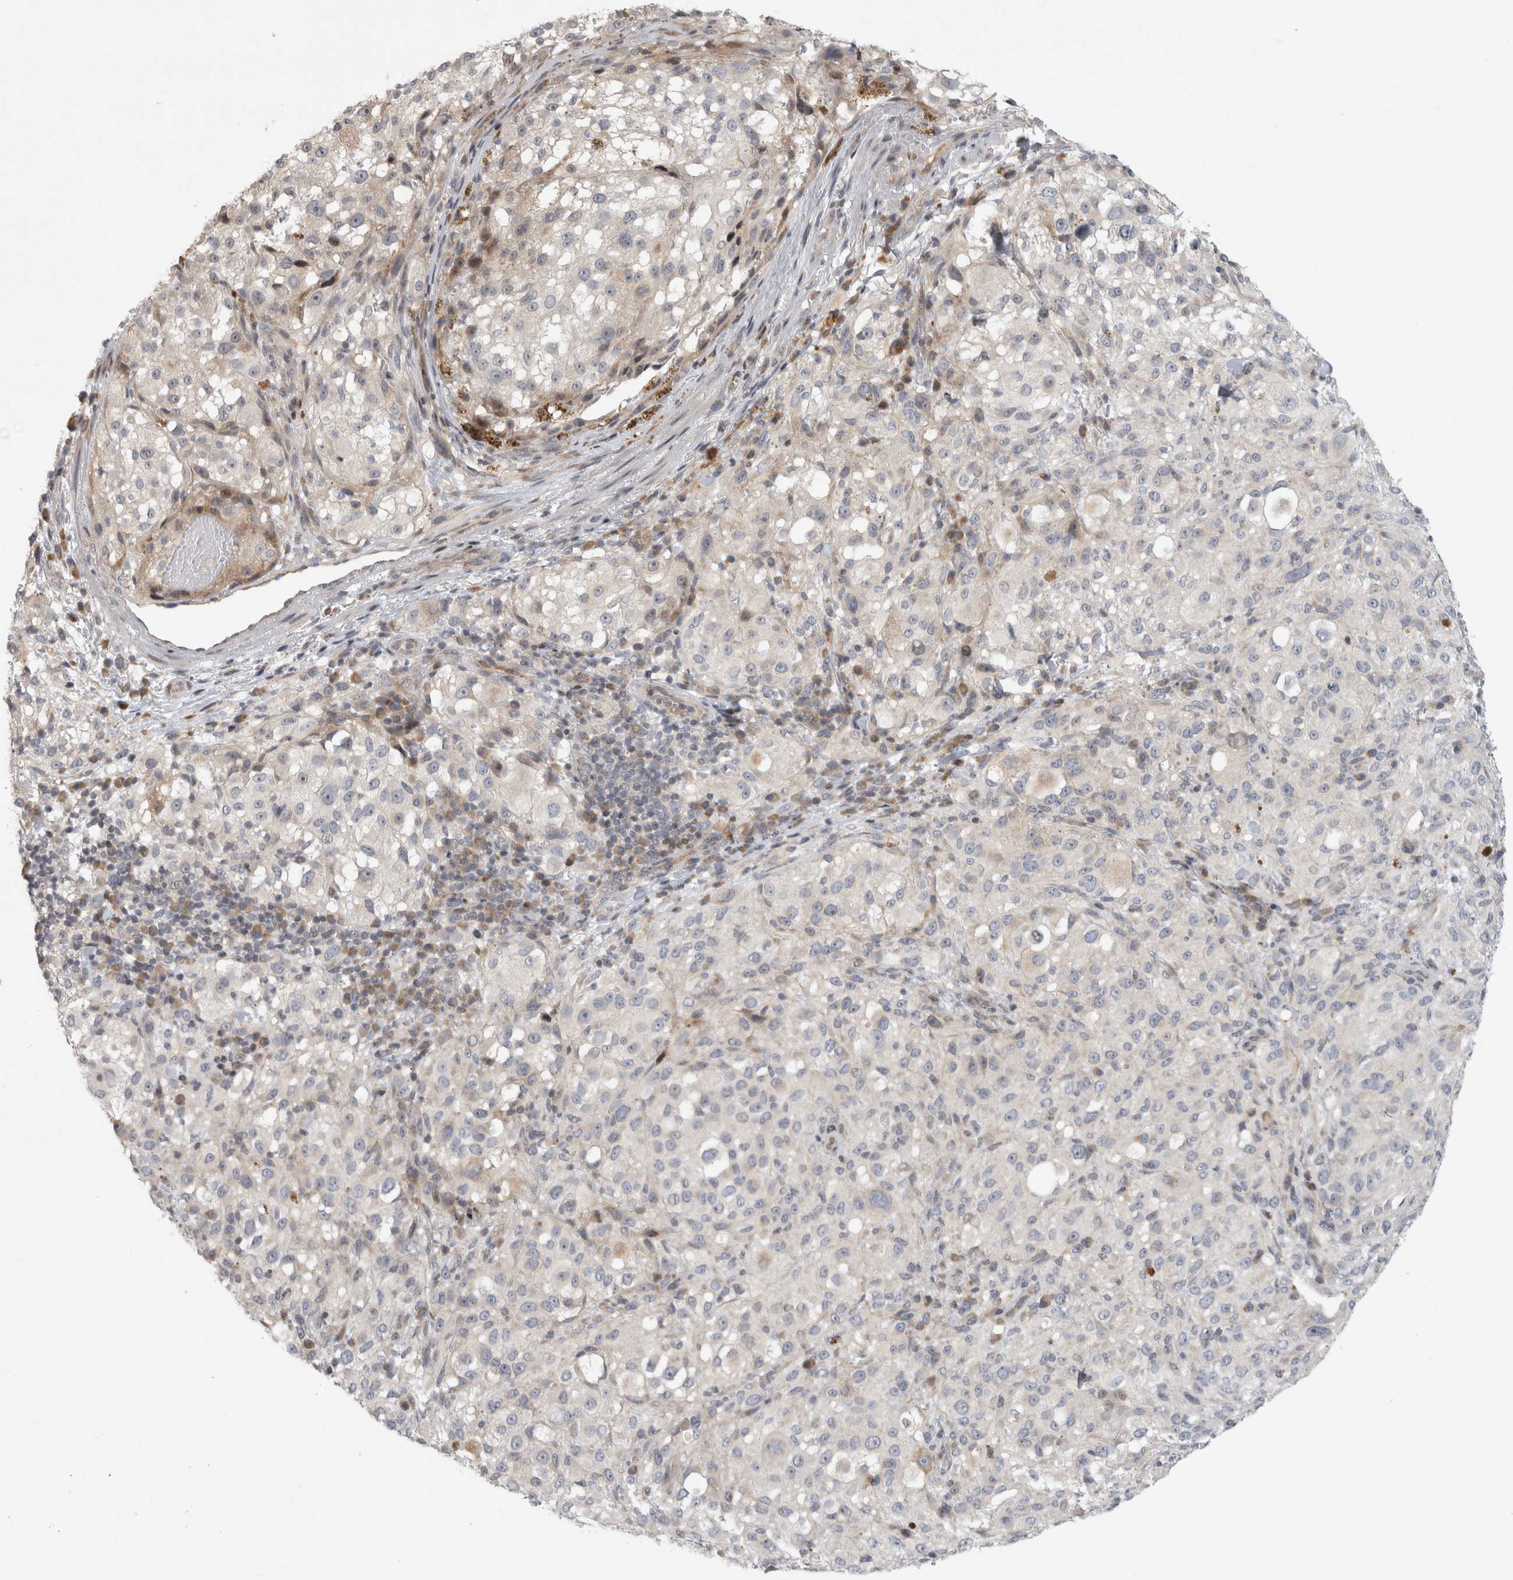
{"staining": {"intensity": "negative", "quantity": "none", "location": "none"}, "tissue": "melanoma", "cell_type": "Tumor cells", "image_type": "cancer", "snomed": [{"axis": "morphology", "description": "Necrosis, NOS"}, {"axis": "morphology", "description": "Malignant melanoma, NOS"}, {"axis": "topography", "description": "Skin"}], "caption": "Immunohistochemistry of human melanoma reveals no staining in tumor cells. (Brightfield microscopy of DAB (3,3'-diaminobenzidine) immunohistochemistry at high magnification).", "gene": "UTP25", "patient": {"sex": "female", "age": 87}}